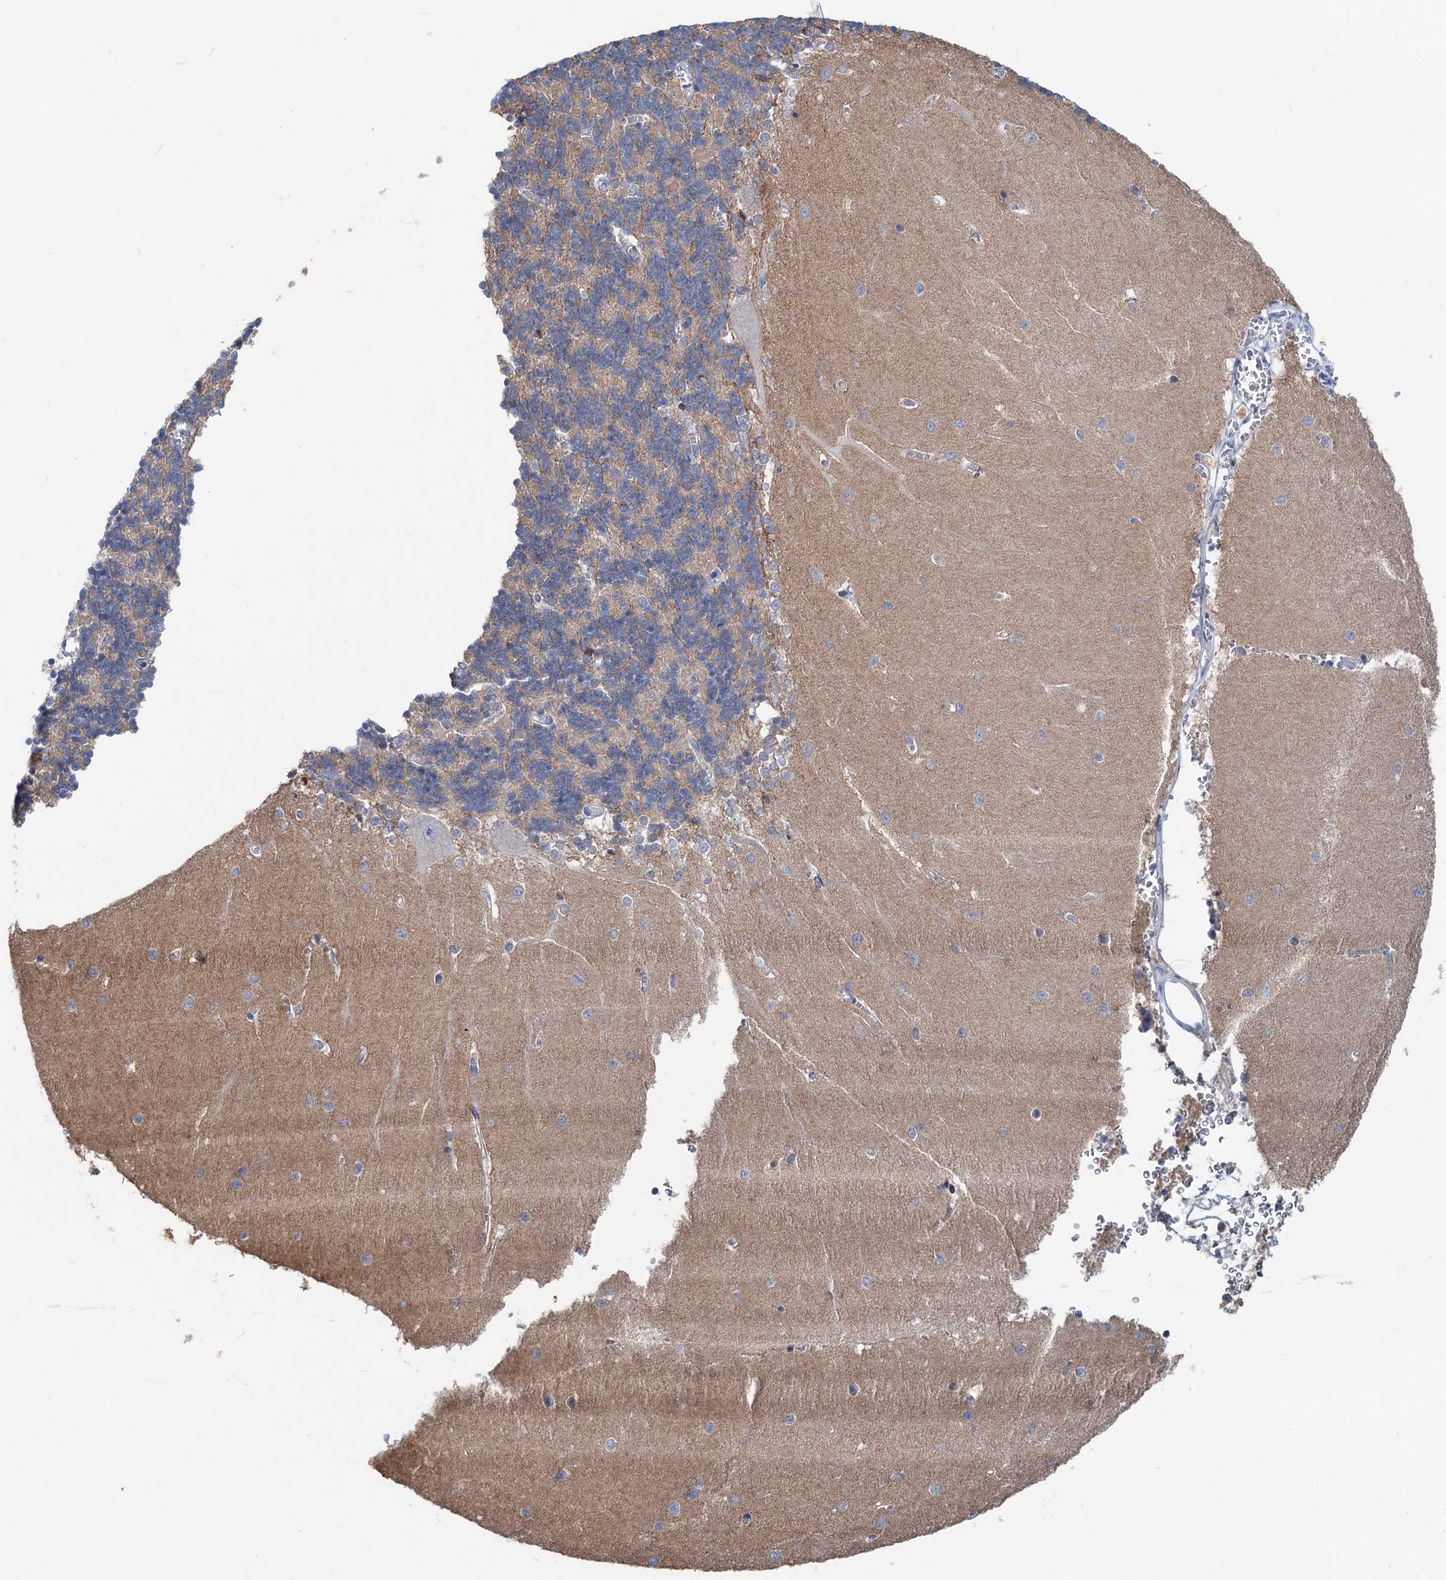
{"staining": {"intensity": "negative", "quantity": "none", "location": "none"}, "tissue": "cerebellum", "cell_type": "Cells in granular layer", "image_type": "normal", "snomed": [{"axis": "morphology", "description": "Normal tissue, NOS"}, {"axis": "topography", "description": "Cerebellum"}], "caption": "Cells in granular layer are negative for protein expression in benign human cerebellum. (DAB IHC, high magnification).", "gene": "CHDH", "patient": {"sex": "male", "age": 37}}